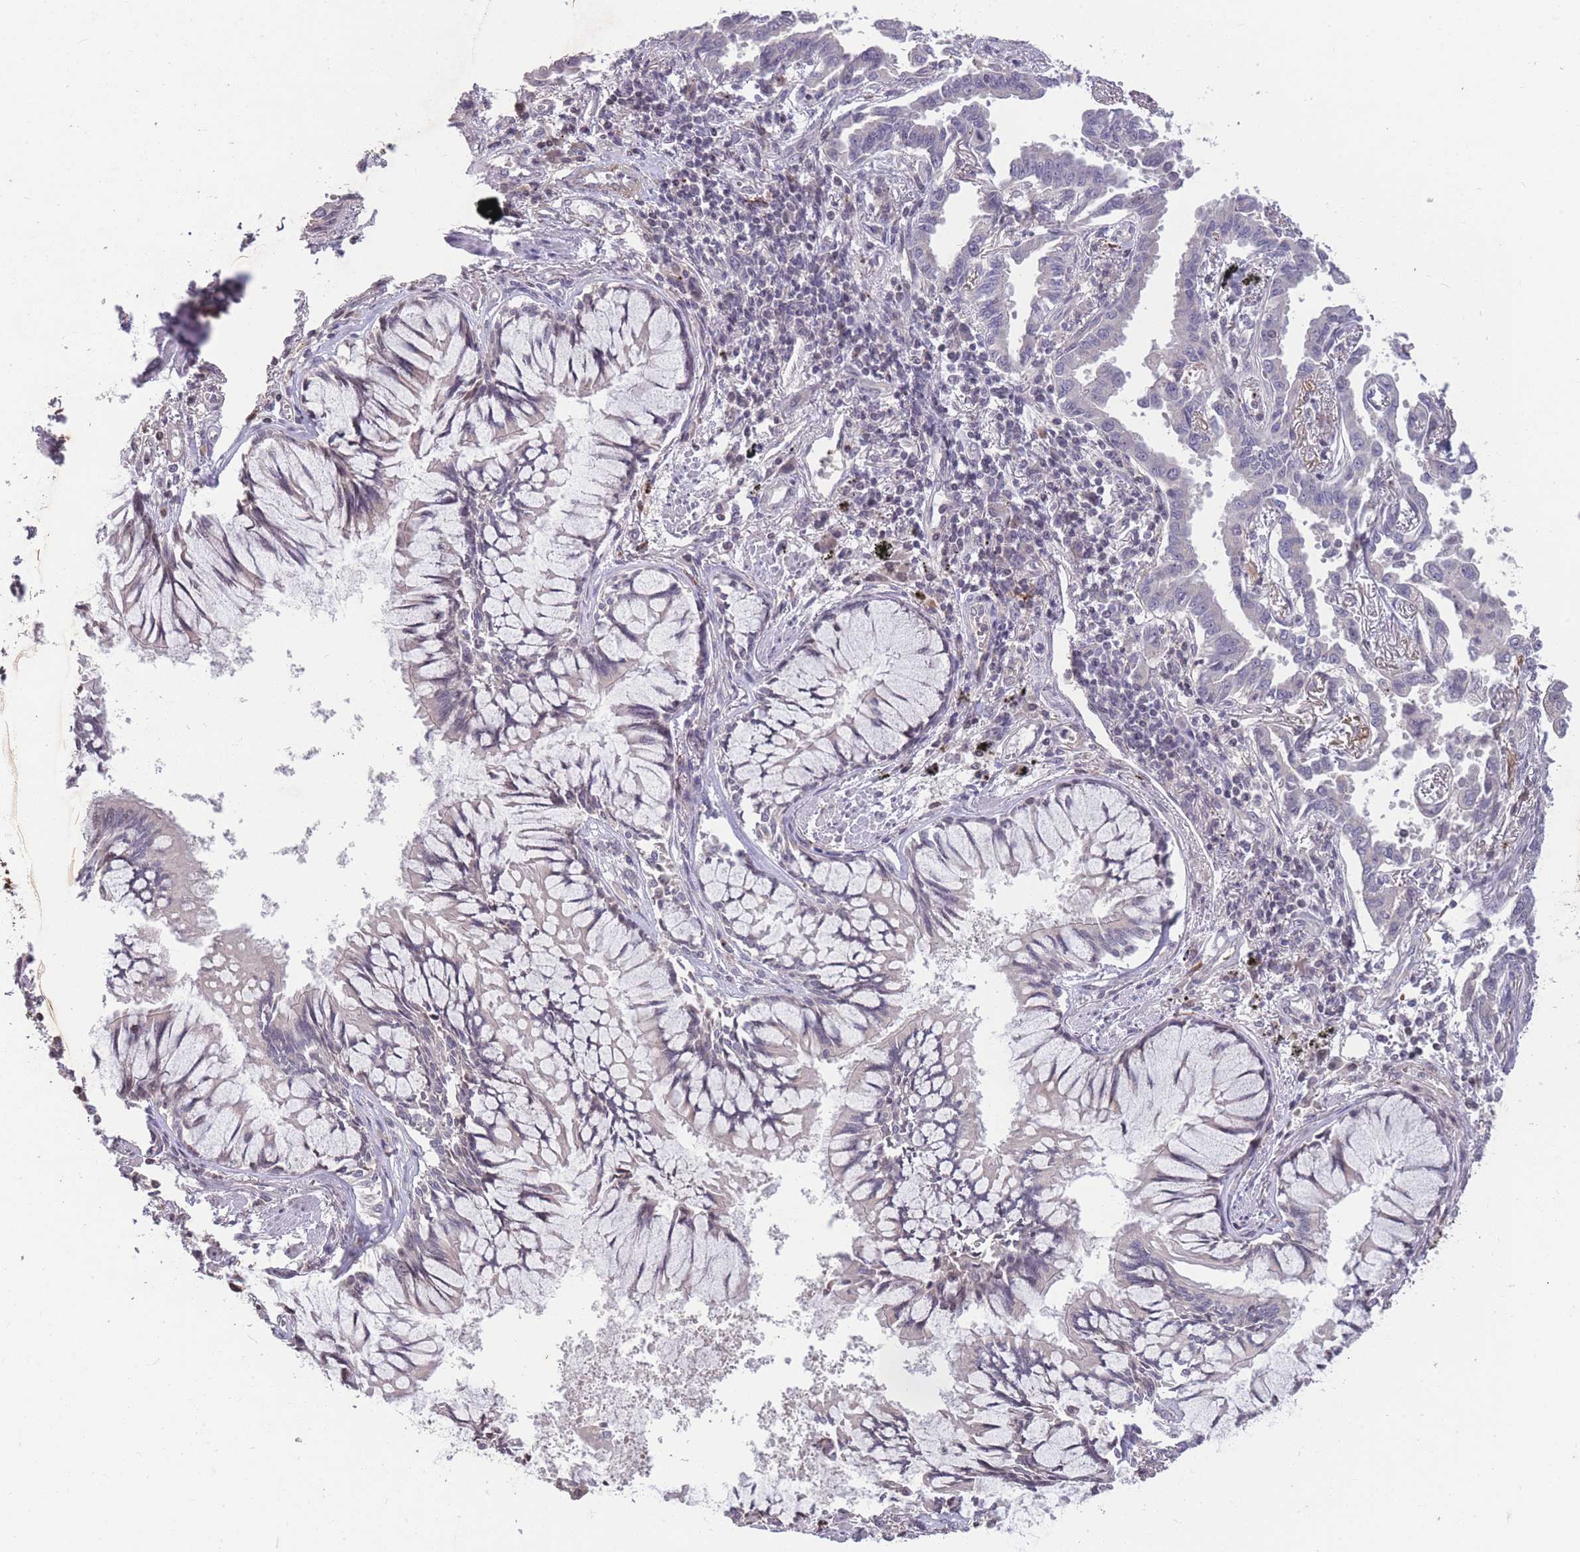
{"staining": {"intensity": "negative", "quantity": "none", "location": "none"}, "tissue": "lung cancer", "cell_type": "Tumor cells", "image_type": "cancer", "snomed": [{"axis": "morphology", "description": "Adenocarcinoma, NOS"}, {"axis": "topography", "description": "Lung"}], "caption": "Adenocarcinoma (lung) stained for a protein using IHC demonstrates no staining tumor cells.", "gene": "GGT5", "patient": {"sex": "male", "age": 67}}